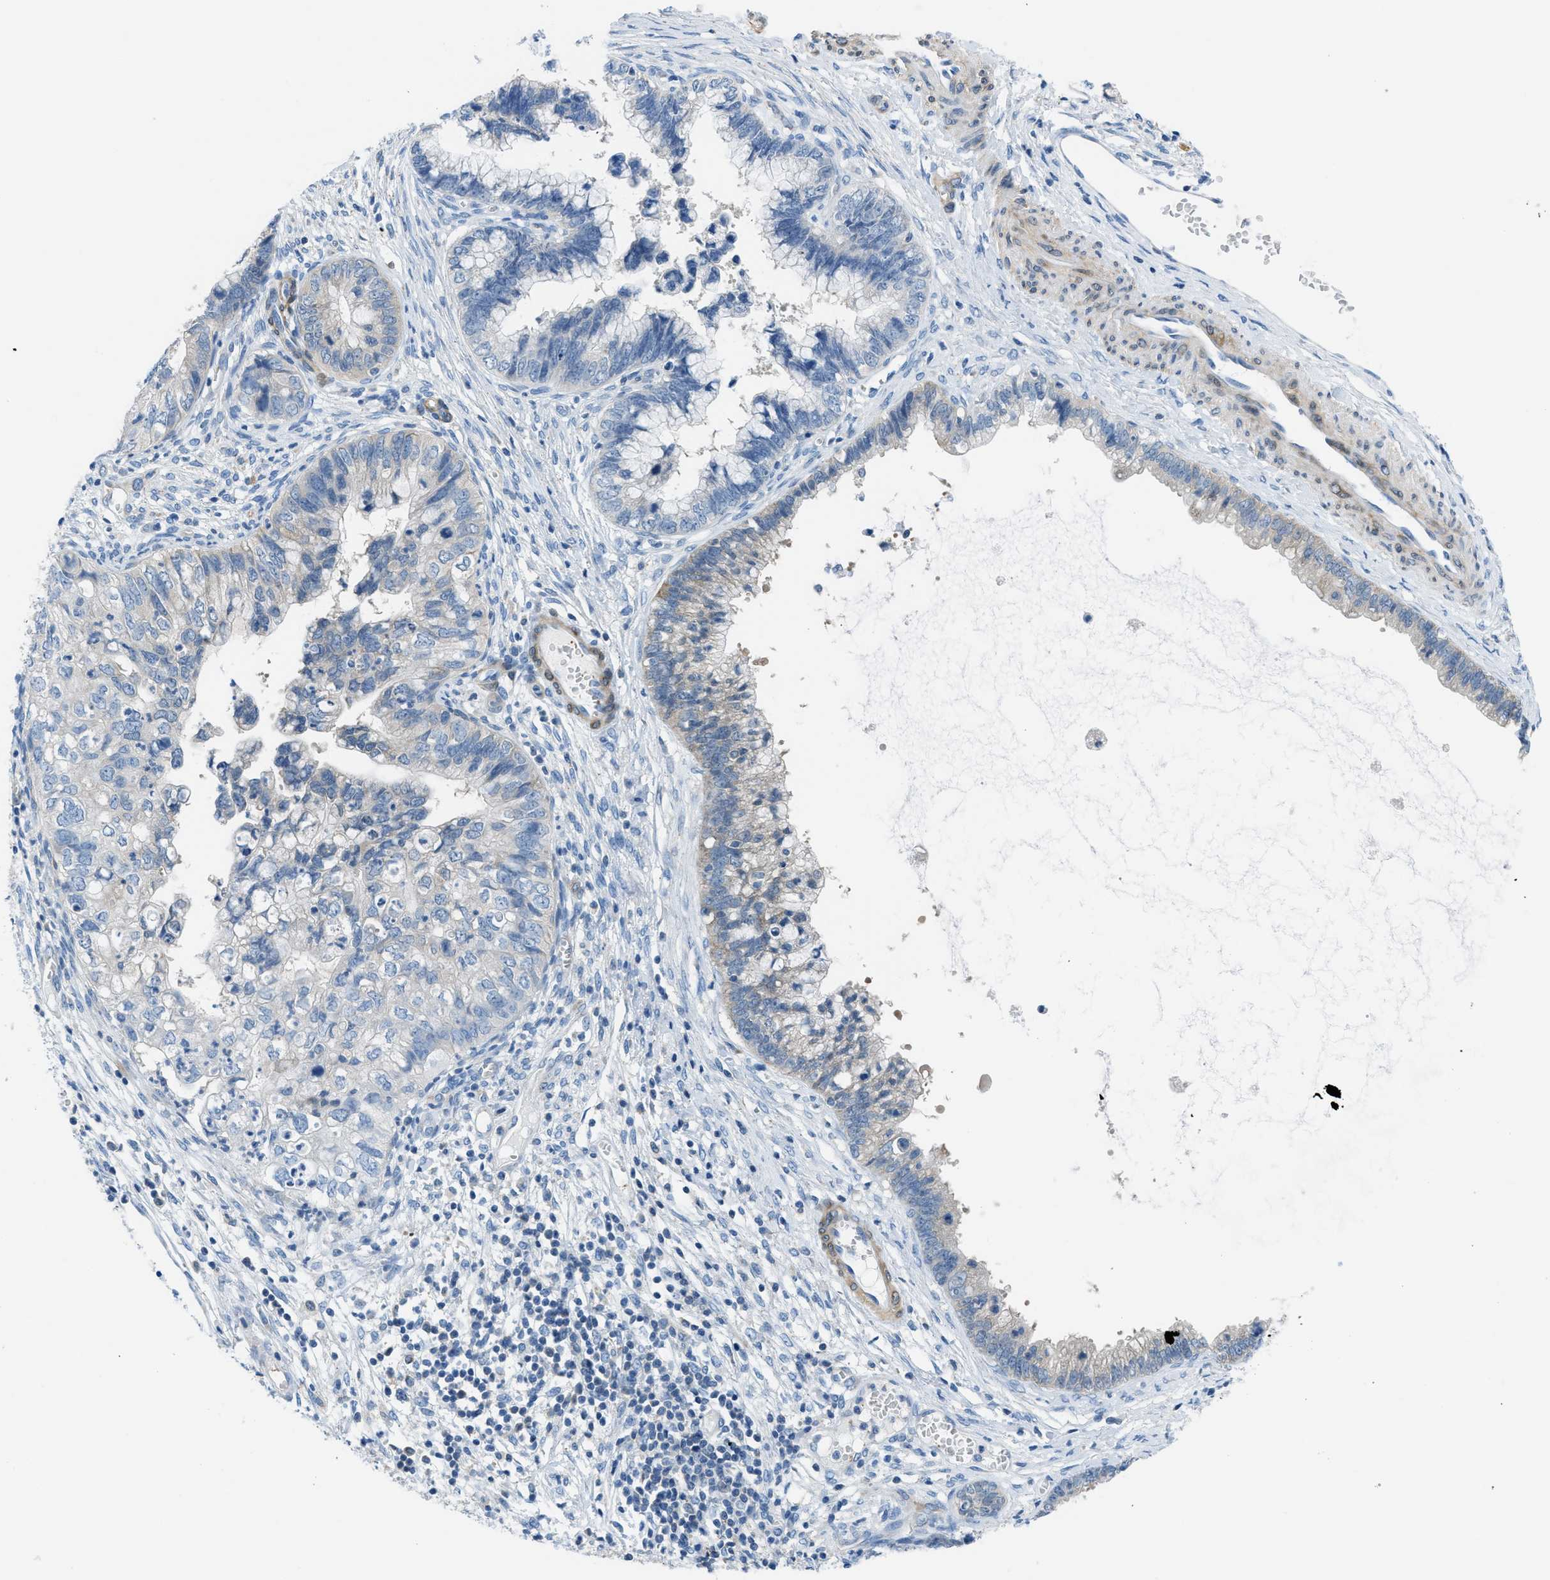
{"staining": {"intensity": "weak", "quantity": "<25%", "location": "cytoplasmic/membranous"}, "tissue": "cervical cancer", "cell_type": "Tumor cells", "image_type": "cancer", "snomed": [{"axis": "morphology", "description": "Adenocarcinoma, NOS"}, {"axis": "topography", "description": "Cervix"}], "caption": "The immunohistochemistry (IHC) histopathology image has no significant staining in tumor cells of cervical adenocarcinoma tissue. Nuclei are stained in blue.", "gene": "MAPRE2", "patient": {"sex": "female", "age": 44}}